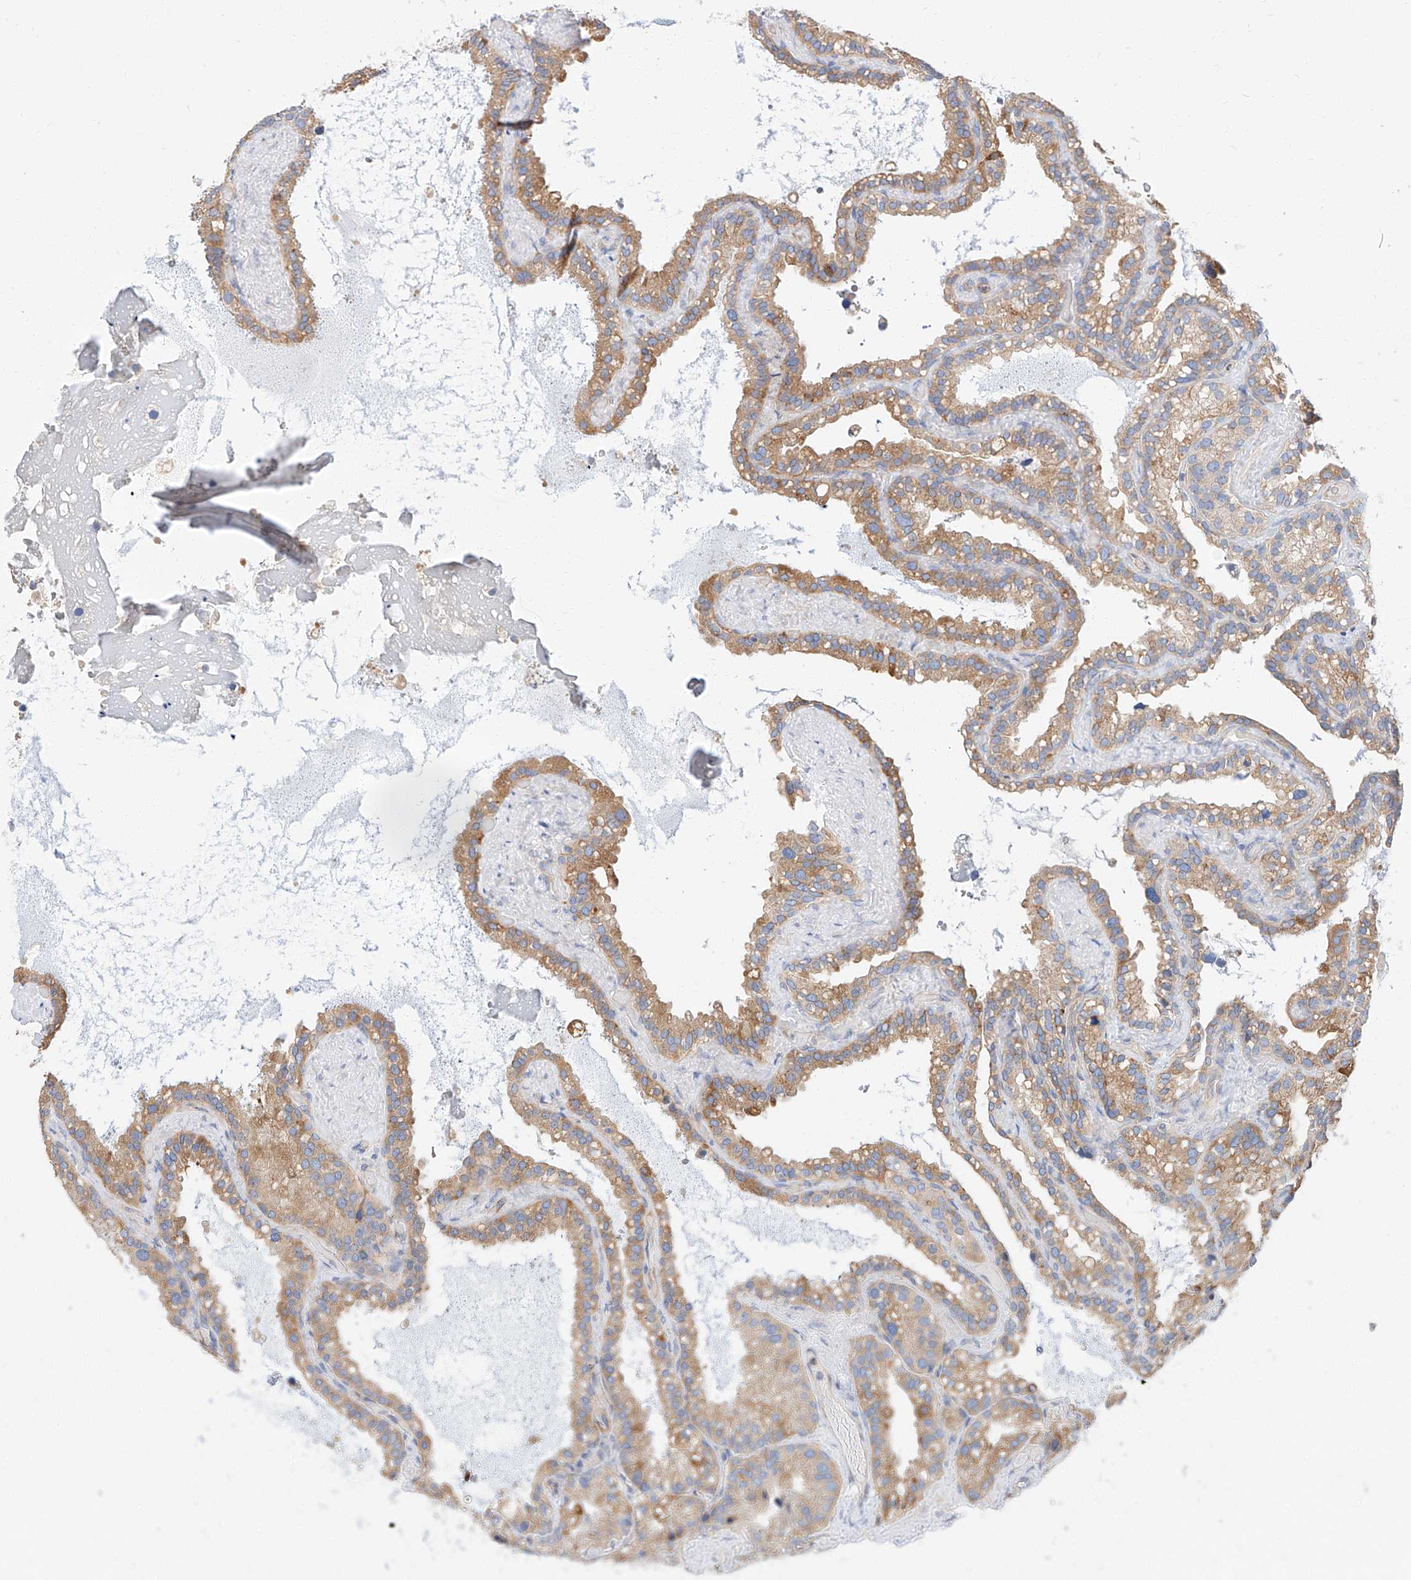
{"staining": {"intensity": "moderate", "quantity": "25%-75%", "location": "cytoplasmic/membranous"}, "tissue": "seminal vesicle", "cell_type": "Glandular cells", "image_type": "normal", "snomed": [{"axis": "morphology", "description": "Normal tissue, NOS"}, {"axis": "topography", "description": "Prostate"}, {"axis": "topography", "description": "Seminal veicle"}], "caption": "The immunohistochemical stain labels moderate cytoplasmic/membranous expression in glandular cells of normal seminal vesicle. (IHC, brightfield microscopy, high magnification).", "gene": "GLMN", "patient": {"sex": "male", "age": 68}}